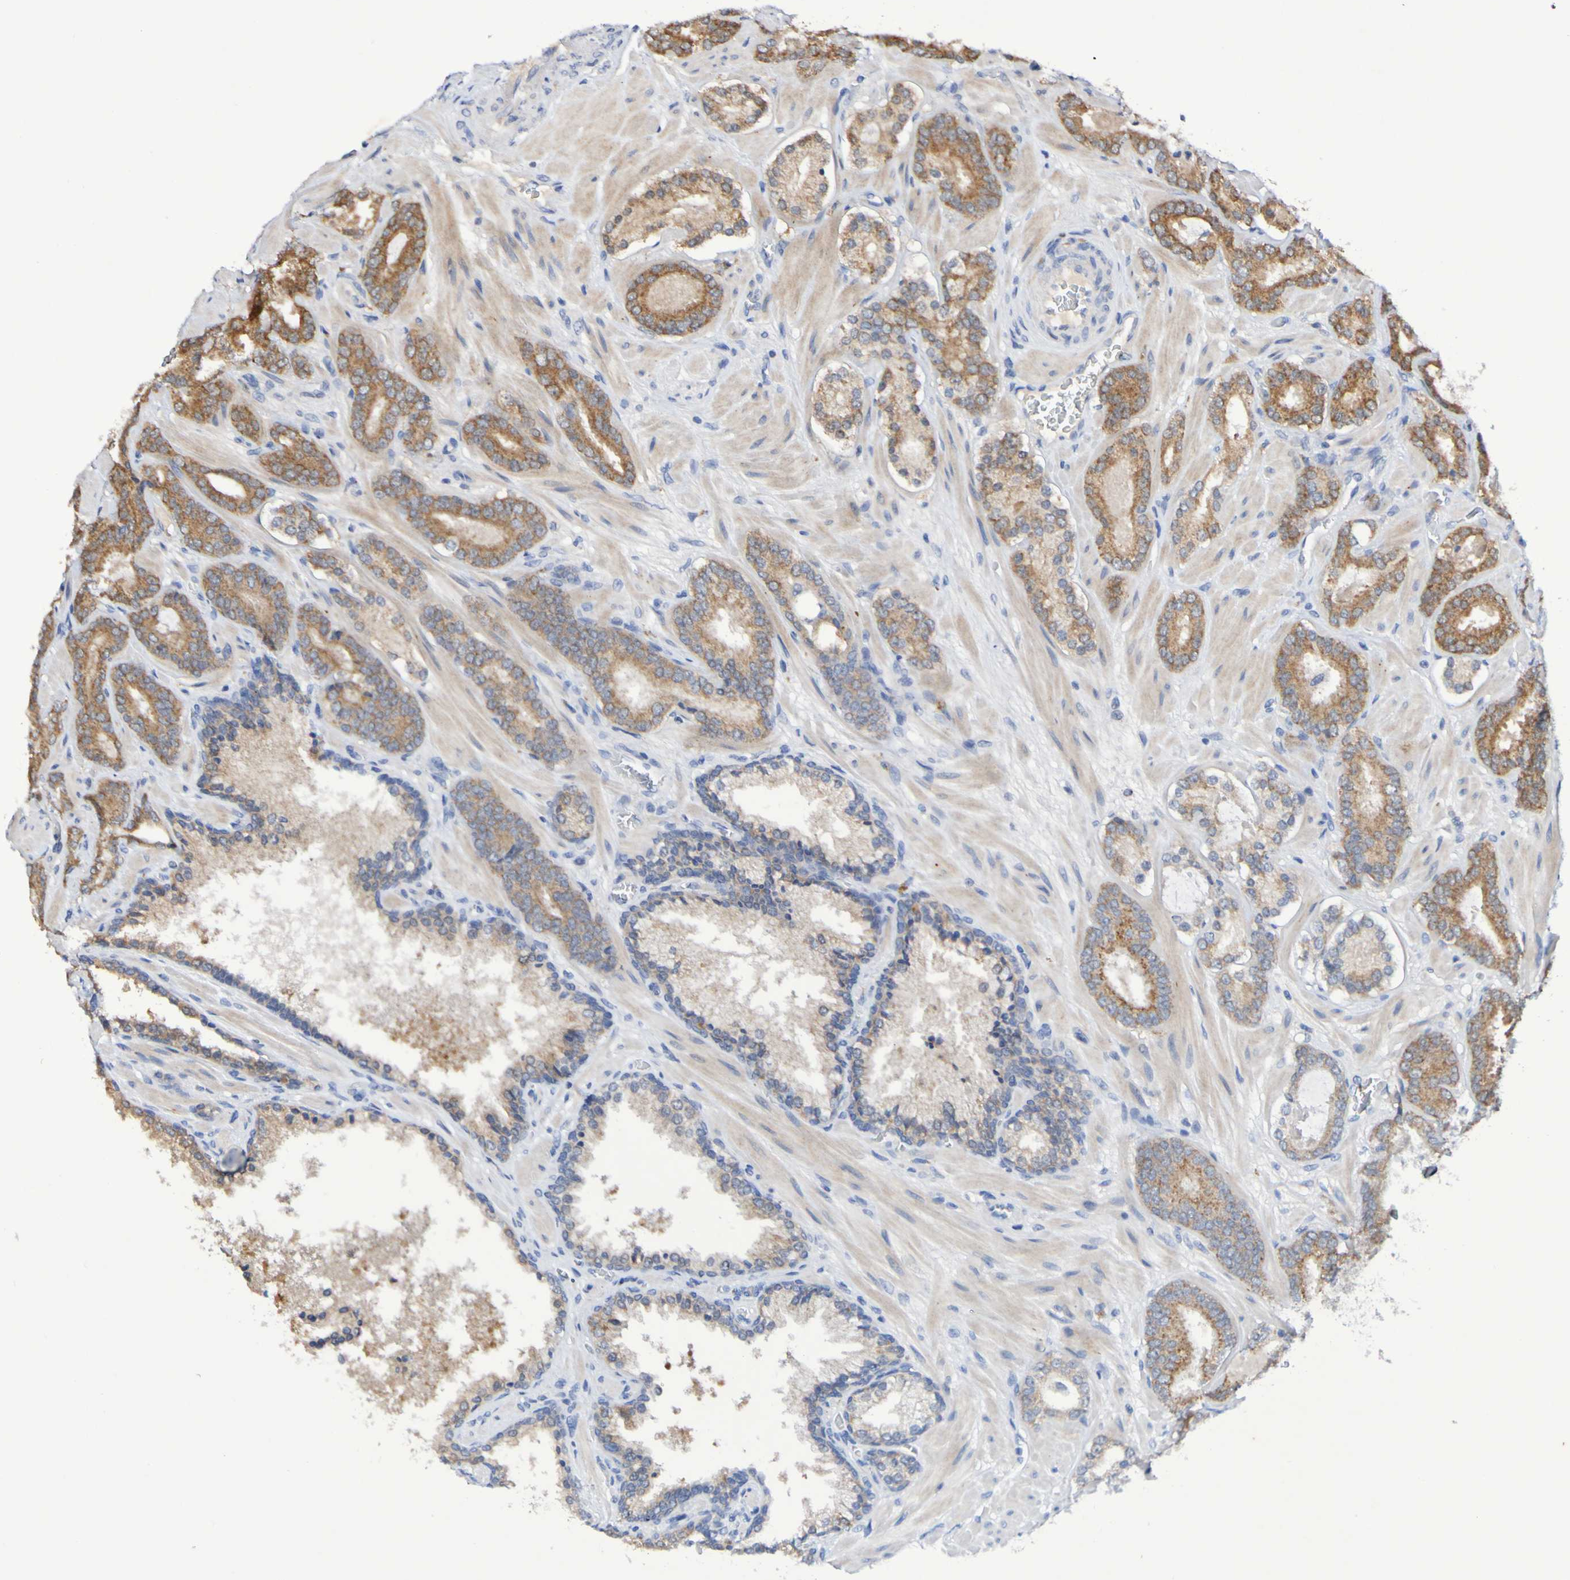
{"staining": {"intensity": "strong", "quantity": "<25%", "location": "cytoplasmic/membranous"}, "tissue": "prostate cancer", "cell_type": "Tumor cells", "image_type": "cancer", "snomed": [{"axis": "morphology", "description": "Adenocarcinoma, Low grade"}, {"axis": "topography", "description": "Prostate"}], "caption": "Prostate adenocarcinoma (low-grade) tissue reveals strong cytoplasmic/membranous positivity in about <25% of tumor cells", "gene": "PTP4A2", "patient": {"sex": "male", "age": 63}}